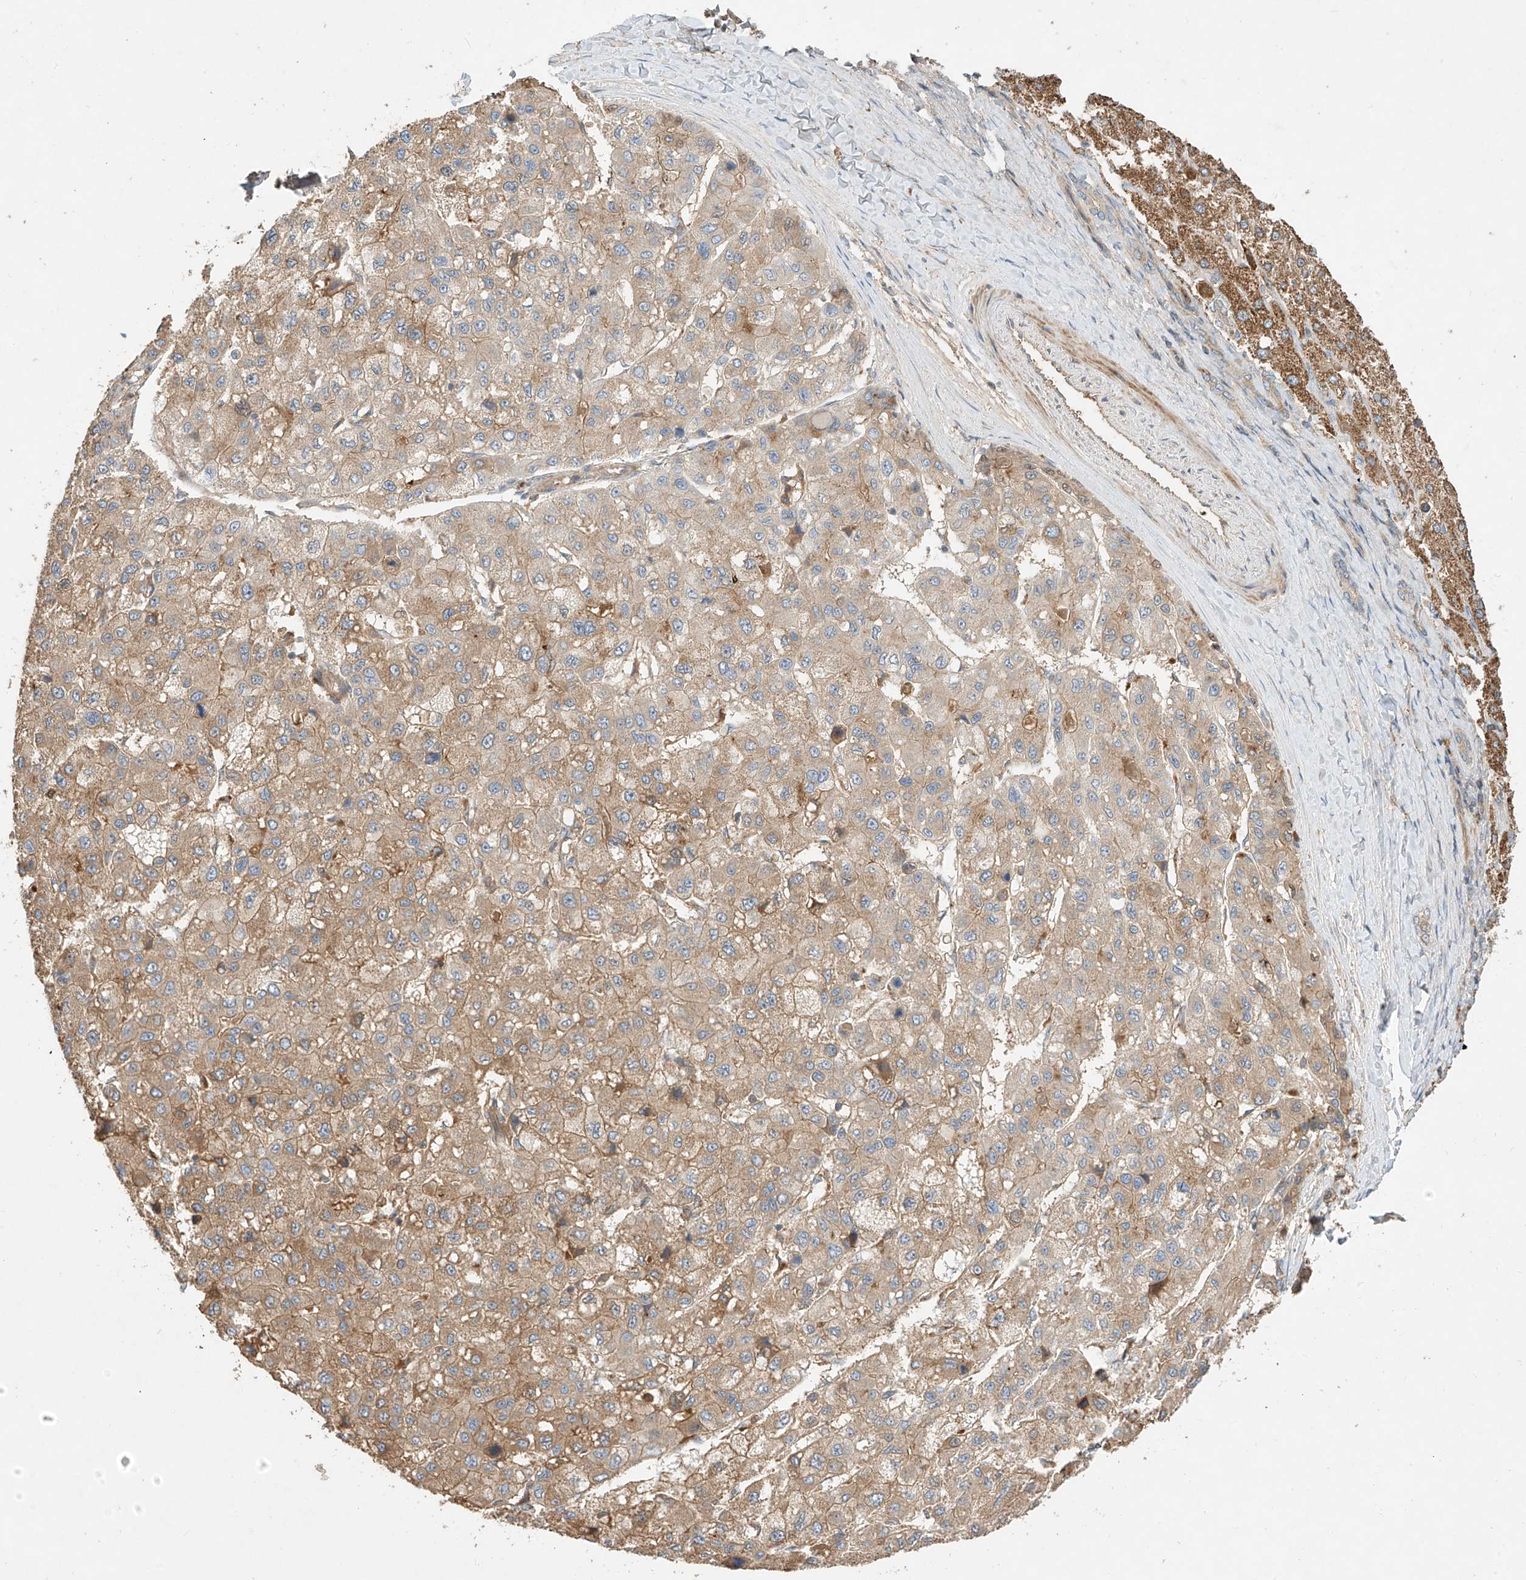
{"staining": {"intensity": "moderate", "quantity": ">75%", "location": "cytoplasmic/membranous"}, "tissue": "liver cancer", "cell_type": "Tumor cells", "image_type": "cancer", "snomed": [{"axis": "morphology", "description": "Carcinoma, Hepatocellular, NOS"}, {"axis": "topography", "description": "Liver"}], "caption": "Immunohistochemistry (IHC) of human hepatocellular carcinoma (liver) demonstrates medium levels of moderate cytoplasmic/membranous expression in approximately >75% of tumor cells.", "gene": "CACNA2D4", "patient": {"sex": "male", "age": 80}}